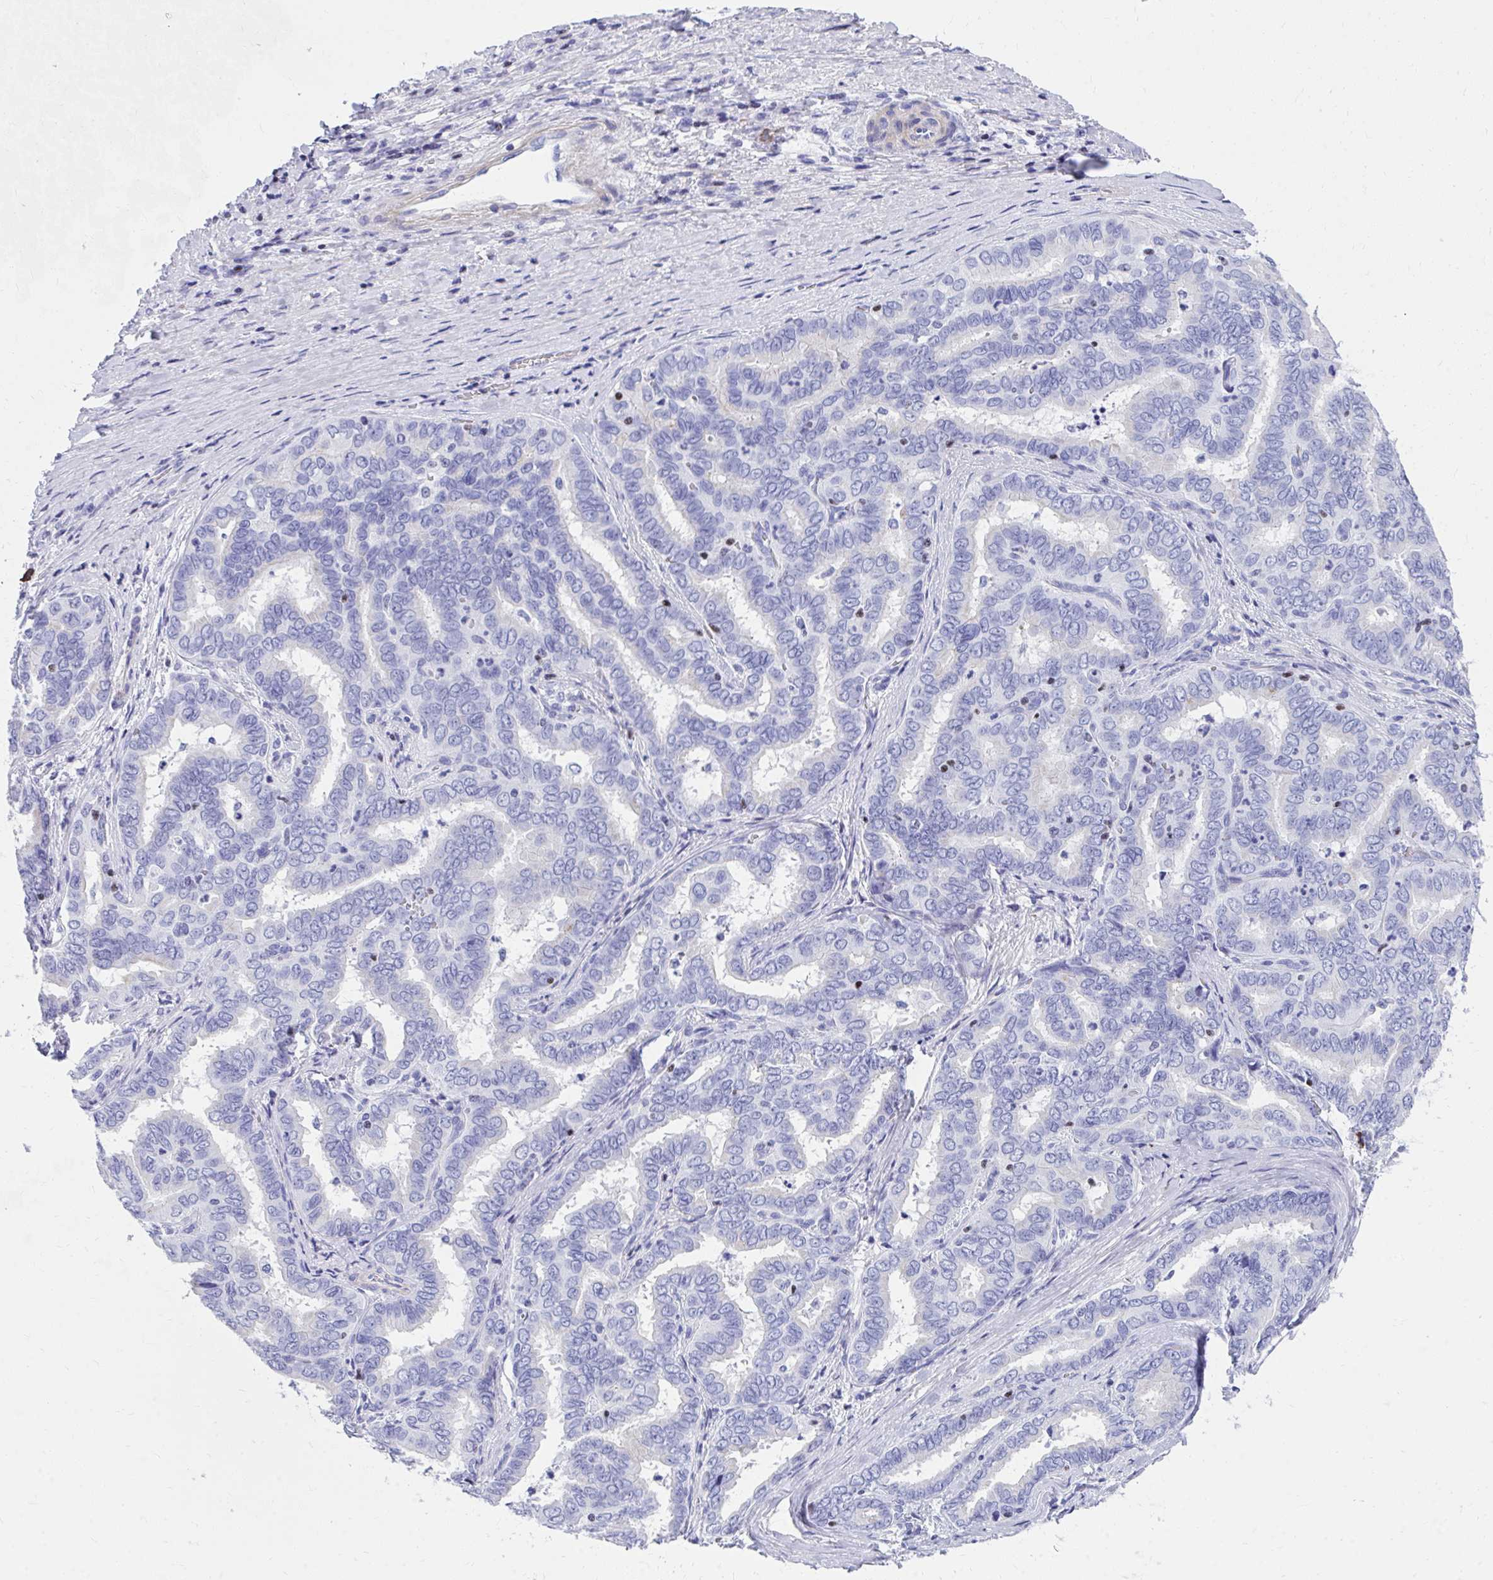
{"staining": {"intensity": "negative", "quantity": "none", "location": "none"}, "tissue": "liver cancer", "cell_type": "Tumor cells", "image_type": "cancer", "snomed": [{"axis": "morphology", "description": "Cholangiocarcinoma"}, {"axis": "topography", "description": "Liver"}], "caption": "The immunohistochemistry (IHC) histopathology image has no significant staining in tumor cells of liver cancer (cholangiocarcinoma) tissue.", "gene": "RUNX3", "patient": {"sex": "female", "age": 64}}